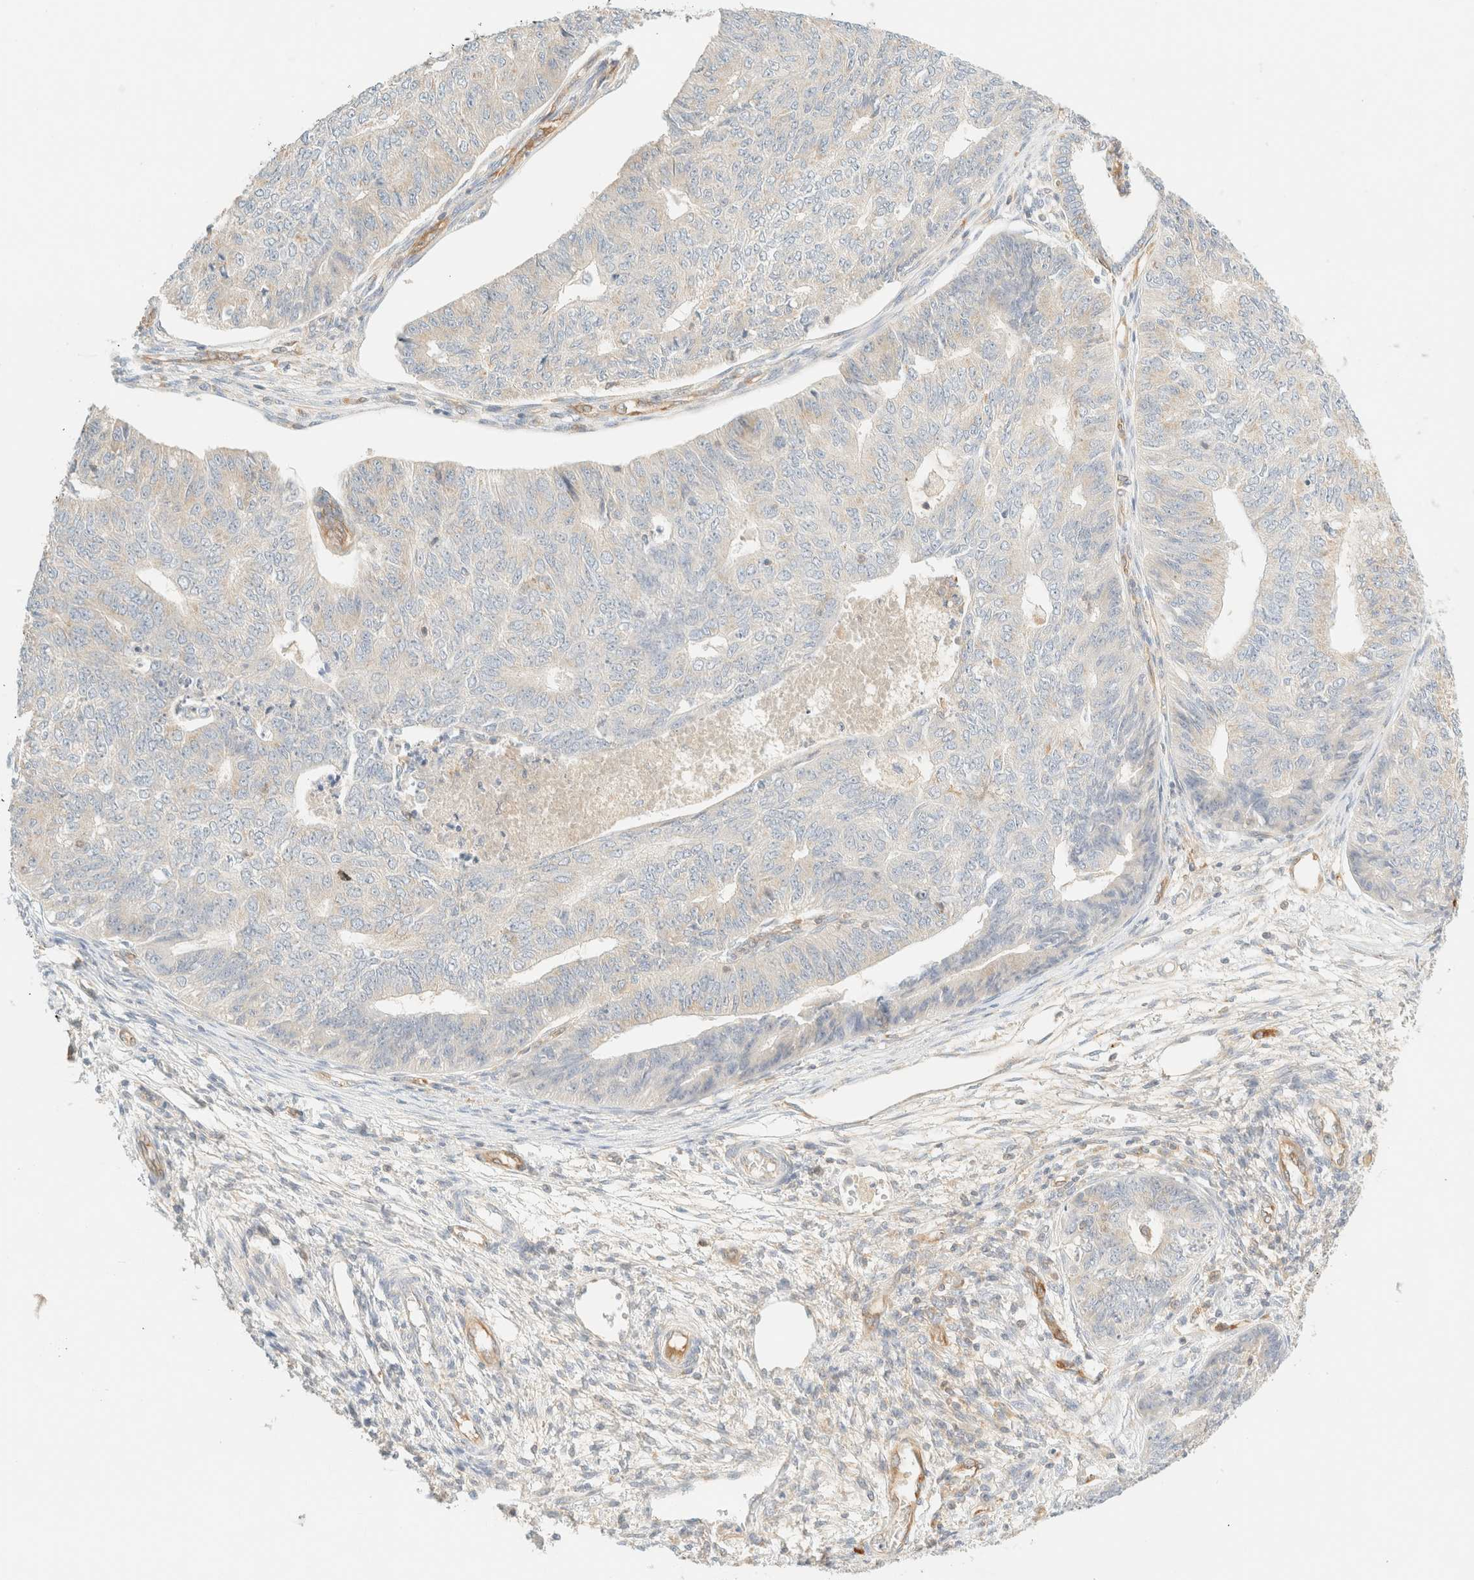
{"staining": {"intensity": "negative", "quantity": "none", "location": "none"}, "tissue": "endometrial cancer", "cell_type": "Tumor cells", "image_type": "cancer", "snomed": [{"axis": "morphology", "description": "Adenocarcinoma, NOS"}, {"axis": "topography", "description": "Endometrium"}], "caption": "Histopathology image shows no protein staining in tumor cells of endometrial adenocarcinoma tissue.", "gene": "FHOD1", "patient": {"sex": "female", "age": 32}}